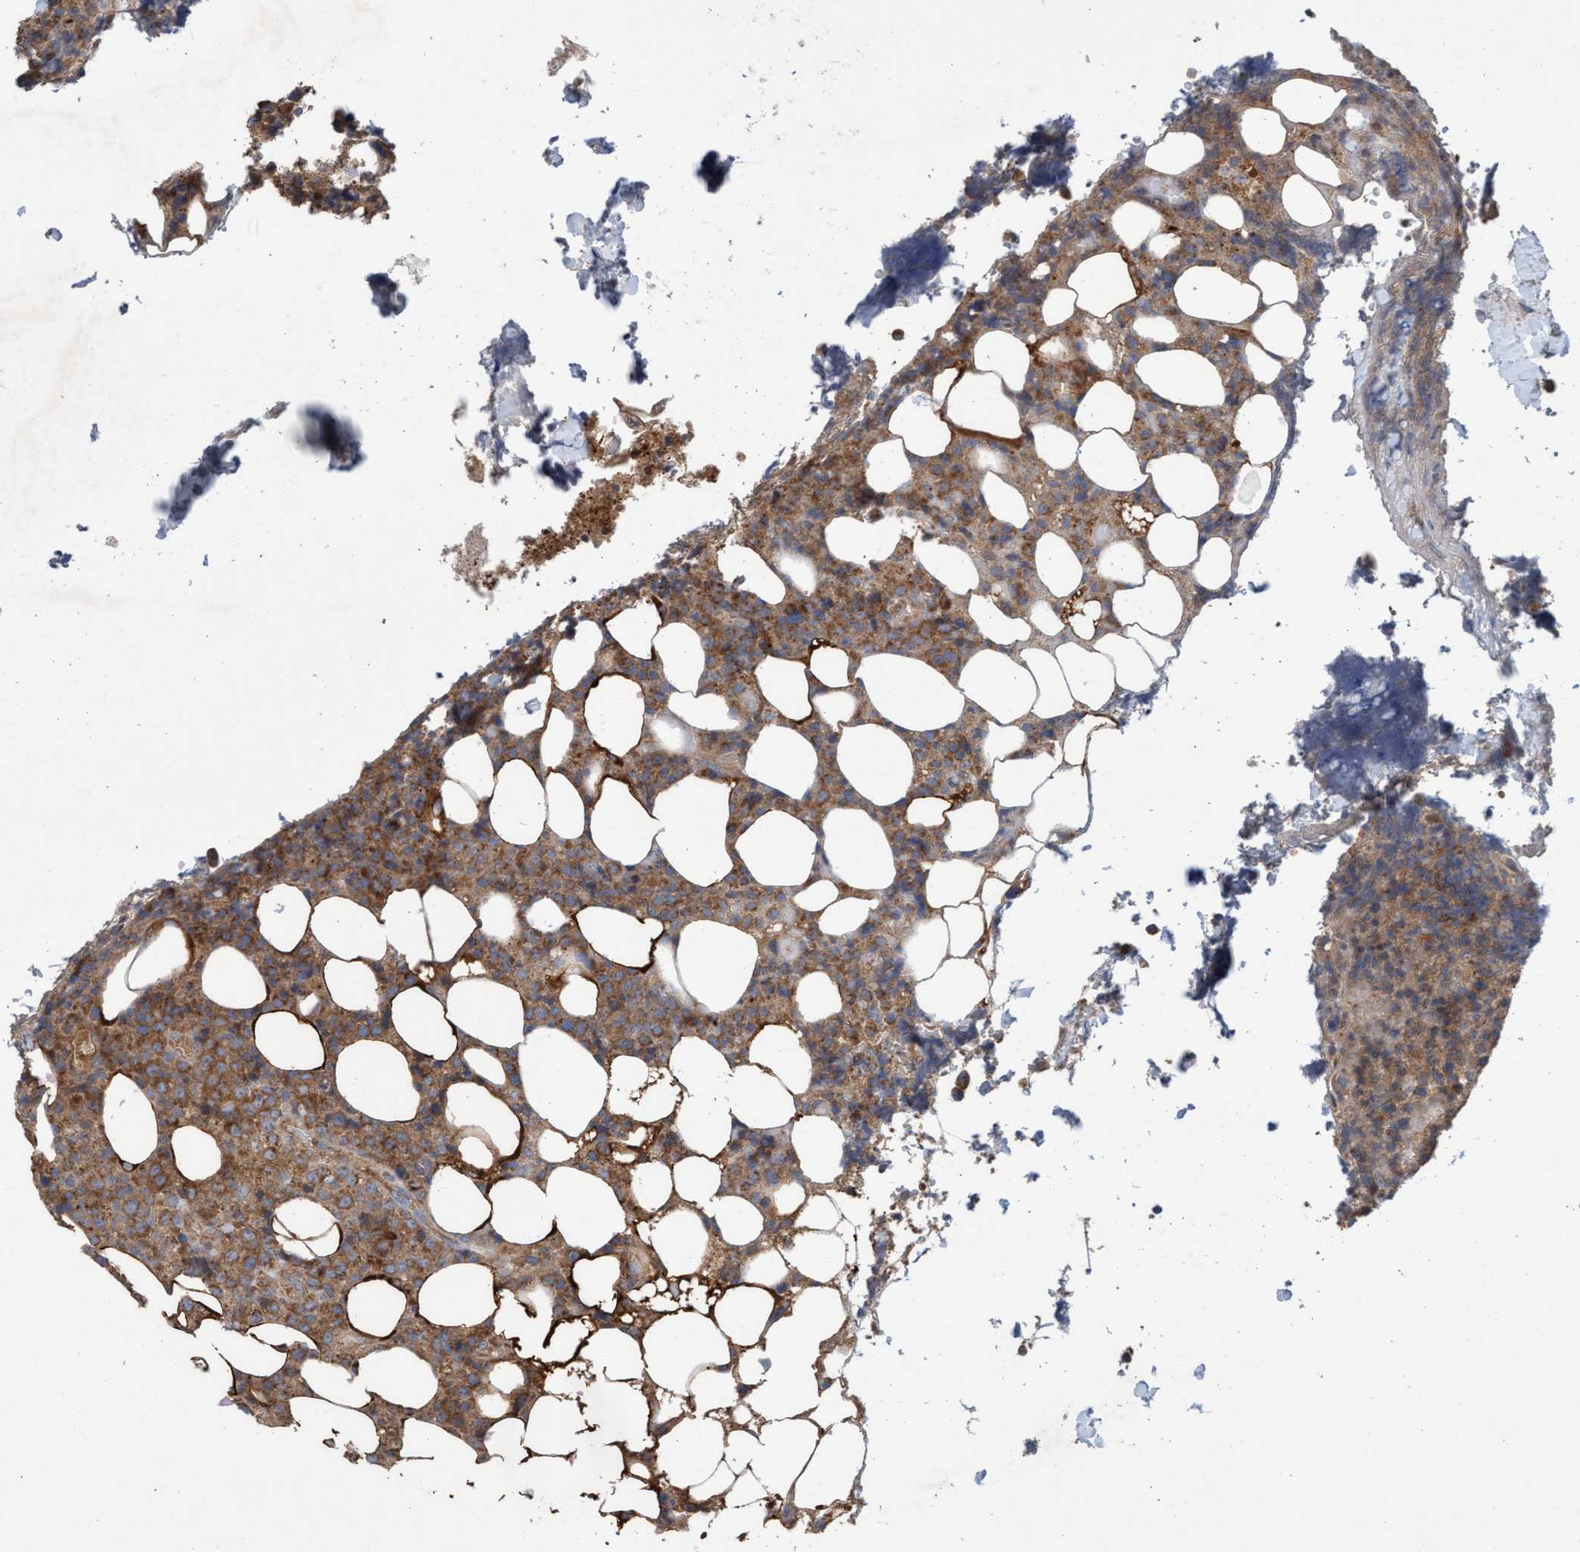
{"staining": {"intensity": "moderate", "quantity": ">75%", "location": "cytoplasmic/membranous"}, "tissue": "lymphoma", "cell_type": "Tumor cells", "image_type": "cancer", "snomed": [{"axis": "morphology", "description": "Malignant lymphoma, non-Hodgkin's type, High grade"}, {"axis": "topography", "description": "Lymph node"}], "caption": "This photomicrograph displays lymphoma stained with immunohistochemistry to label a protein in brown. The cytoplasmic/membranous of tumor cells show moderate positivity for the protein. Nuclei are counter-stained blue.", "gene": "ATPAF2", "patient": {"sex": "male", "age": 13}}